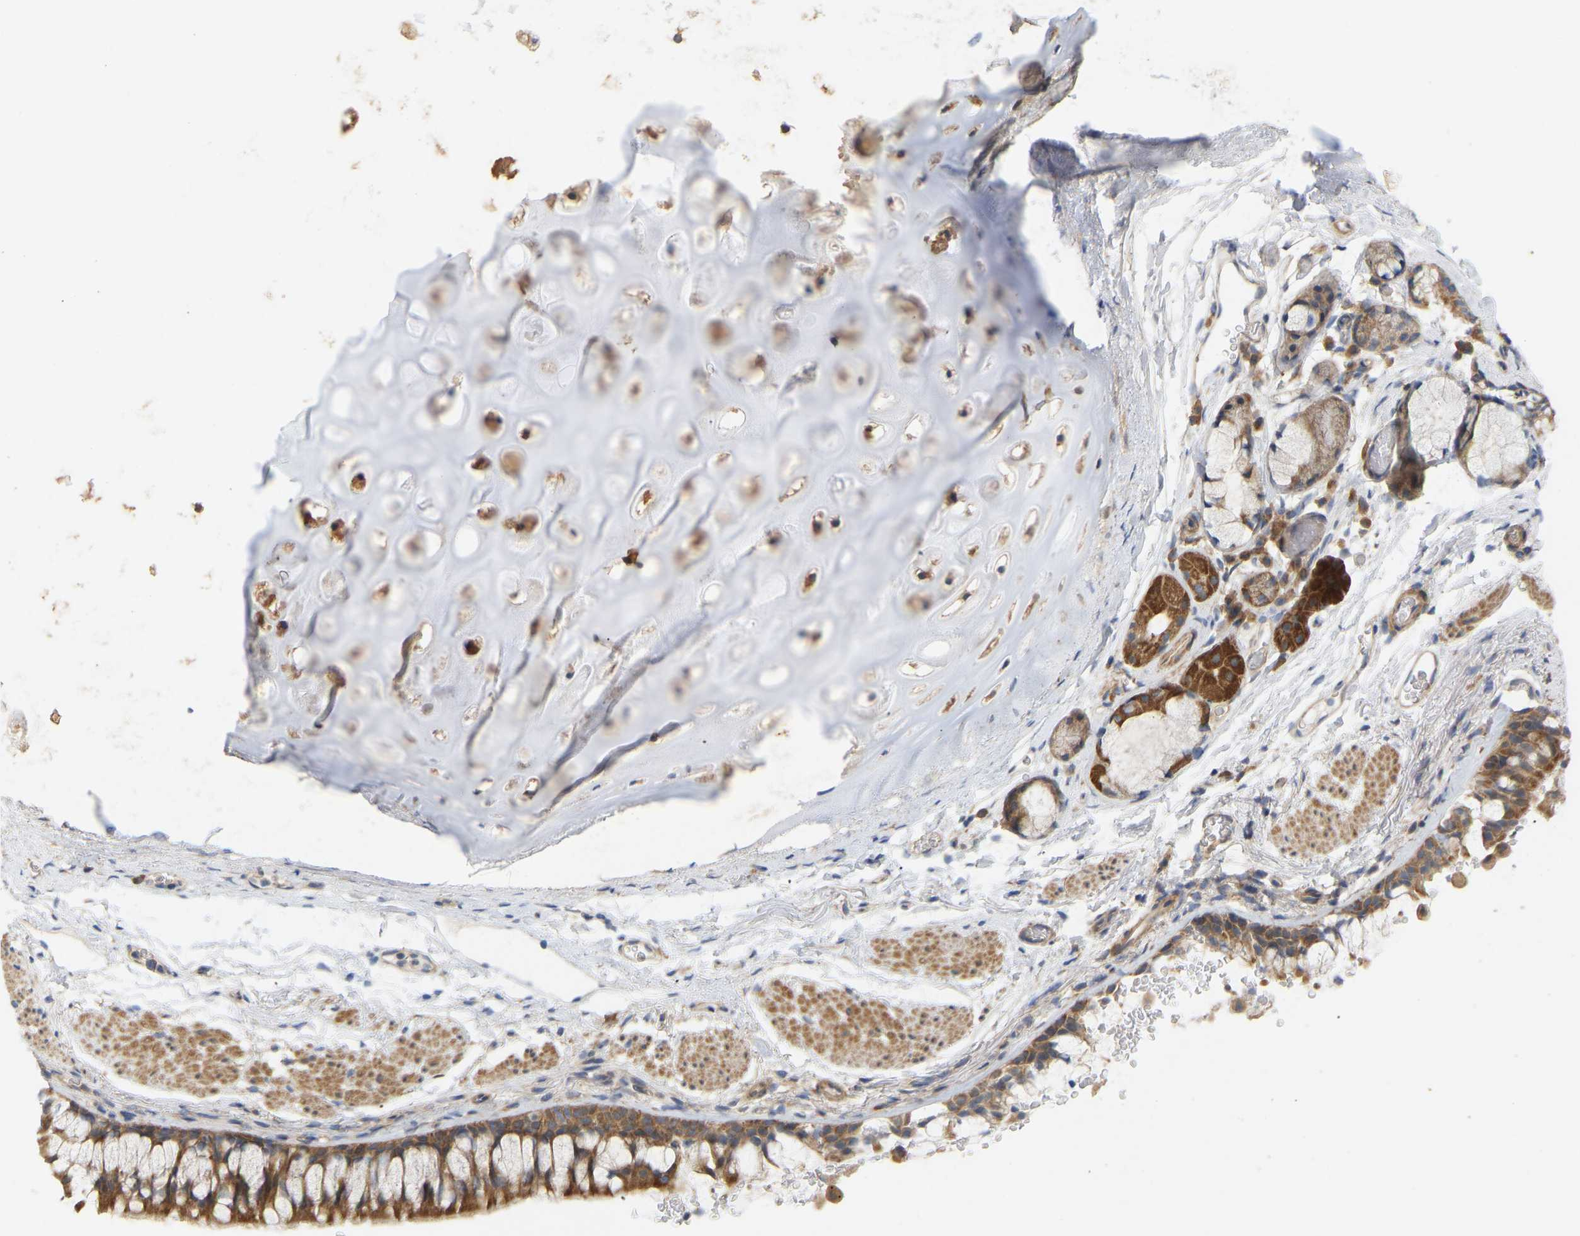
{"staining": {"intensity": "strong", "quantity": ">75%", "location": "cytoplasmic/membranous"}, "tissue": "bronchus", "cell_type": "Respiratory epithelial cells", "image_type": "normal", "snomed": [{"axis": "morphology", "description": "Normal tissue, NOS"}, {"axis": "topography", "description": "Cartilage tissue"}, {"axis": "topography", "description": "Bronchus"}], "caption": "This photomicrograph reveals IHC staining of unremarkable bronchus, with high strong cytoplasmic/membranous staining in approximately >75% of respiratory epithelial cells.", "gene": "HACD2", "patient": {"sex": "female", "age": 53}}